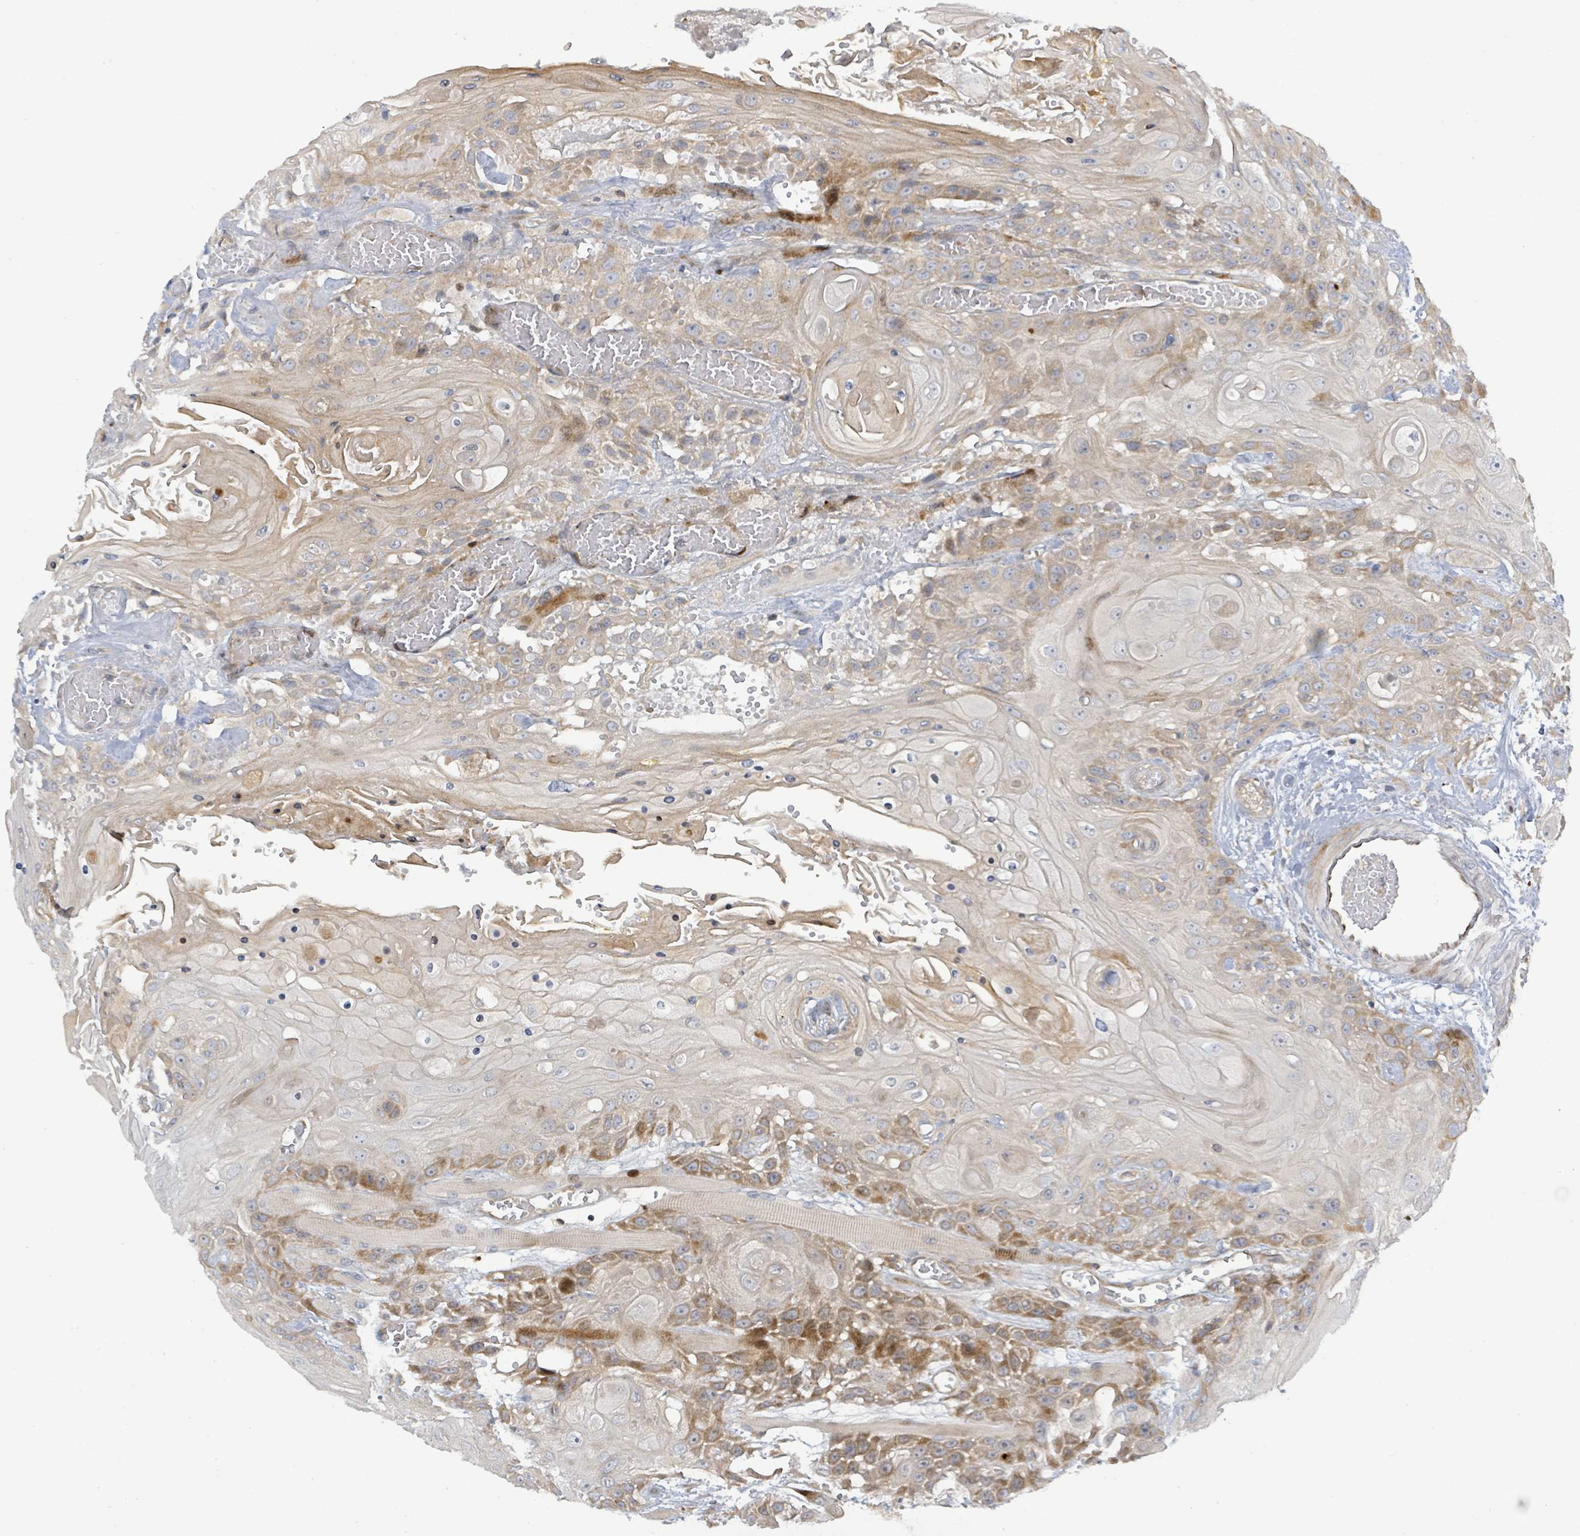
{"staining": {"intensity": "moderate", "quantity": "<25%", "location": "cytoplasmic/membranous"}, "tissue": "head and neck cancer", "cell_type": "Tumor cells", "image_type": "cancer", "snomed": [{"axis": "morphology", "description": "Squamous cell carcinoma, NOS"}, {"axis": "topography", "description": "Head-Neck"}], "caption": "Tumor cells show moderate cytoplasmic/membranous staining in approximately <25% of cells in head and neck cancer (squamous cell carcinoma).", "gene": "CFAP210", "patient": {"sex": "female", "age": 43}}